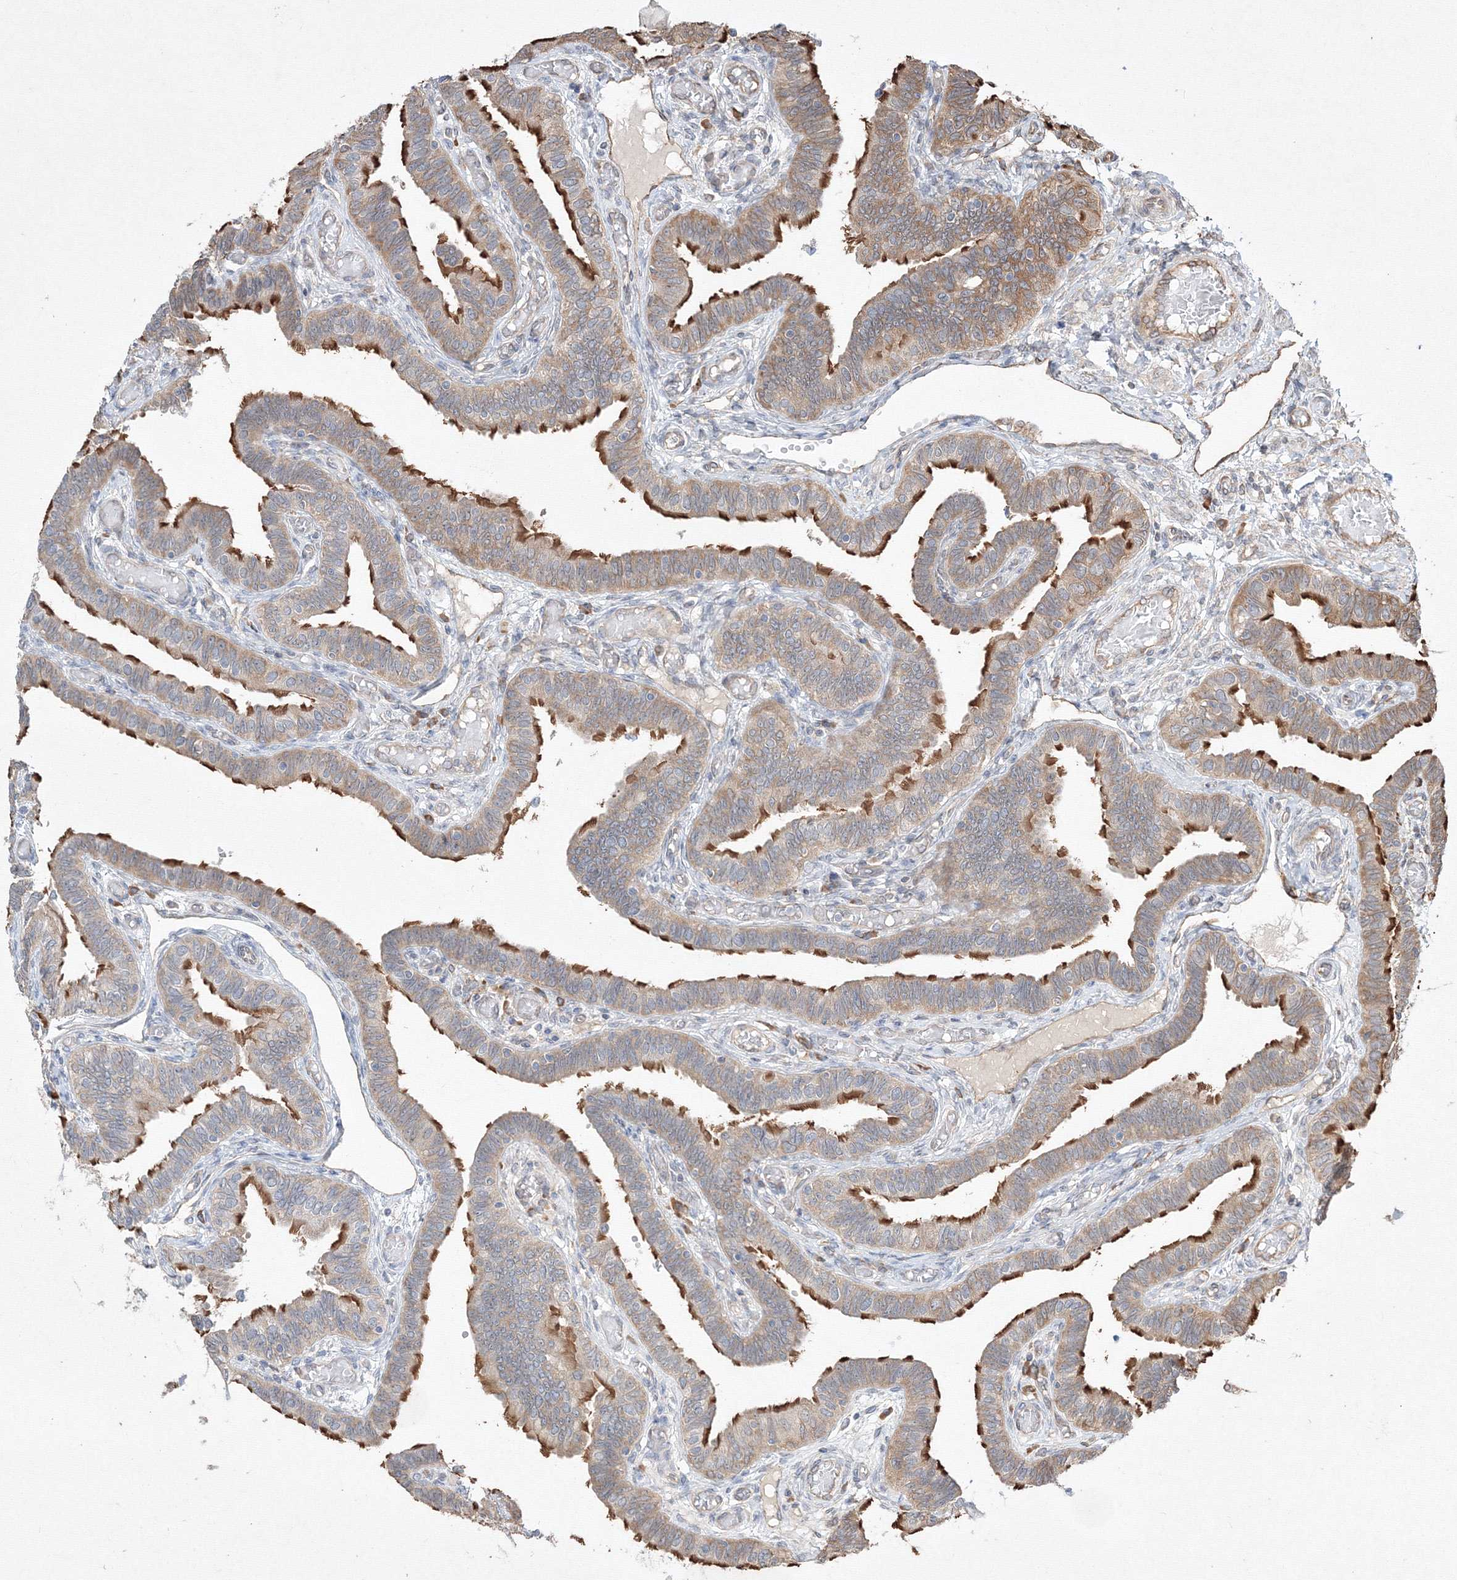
{"staining": {"intensity": "strong", "quantity": "25%-75%", "location": "cytoplasmic/membranous"}, "tissue": "fallopian tube", "cell_type": "Glandular cells", "image_type": "normal", "snomed": [{"axis": "morphology", "description": "Normal tissue, NOS"}, {"axis": "topography", "description": "Fallopian tube"}], "caption": "Glandular cells show high levels of strong cytoplasmic/membranous positivity in about 25%-75% of cells in normal human fallopian tube. The protein is stained brown, and the nuclei are stained in blue (DAB (3,3'-diaminobenzidine) IHC with brightfield microscopy, high magnification).", "gene": "FBXL8", "patient": {"sex": "female", "age": 39}}